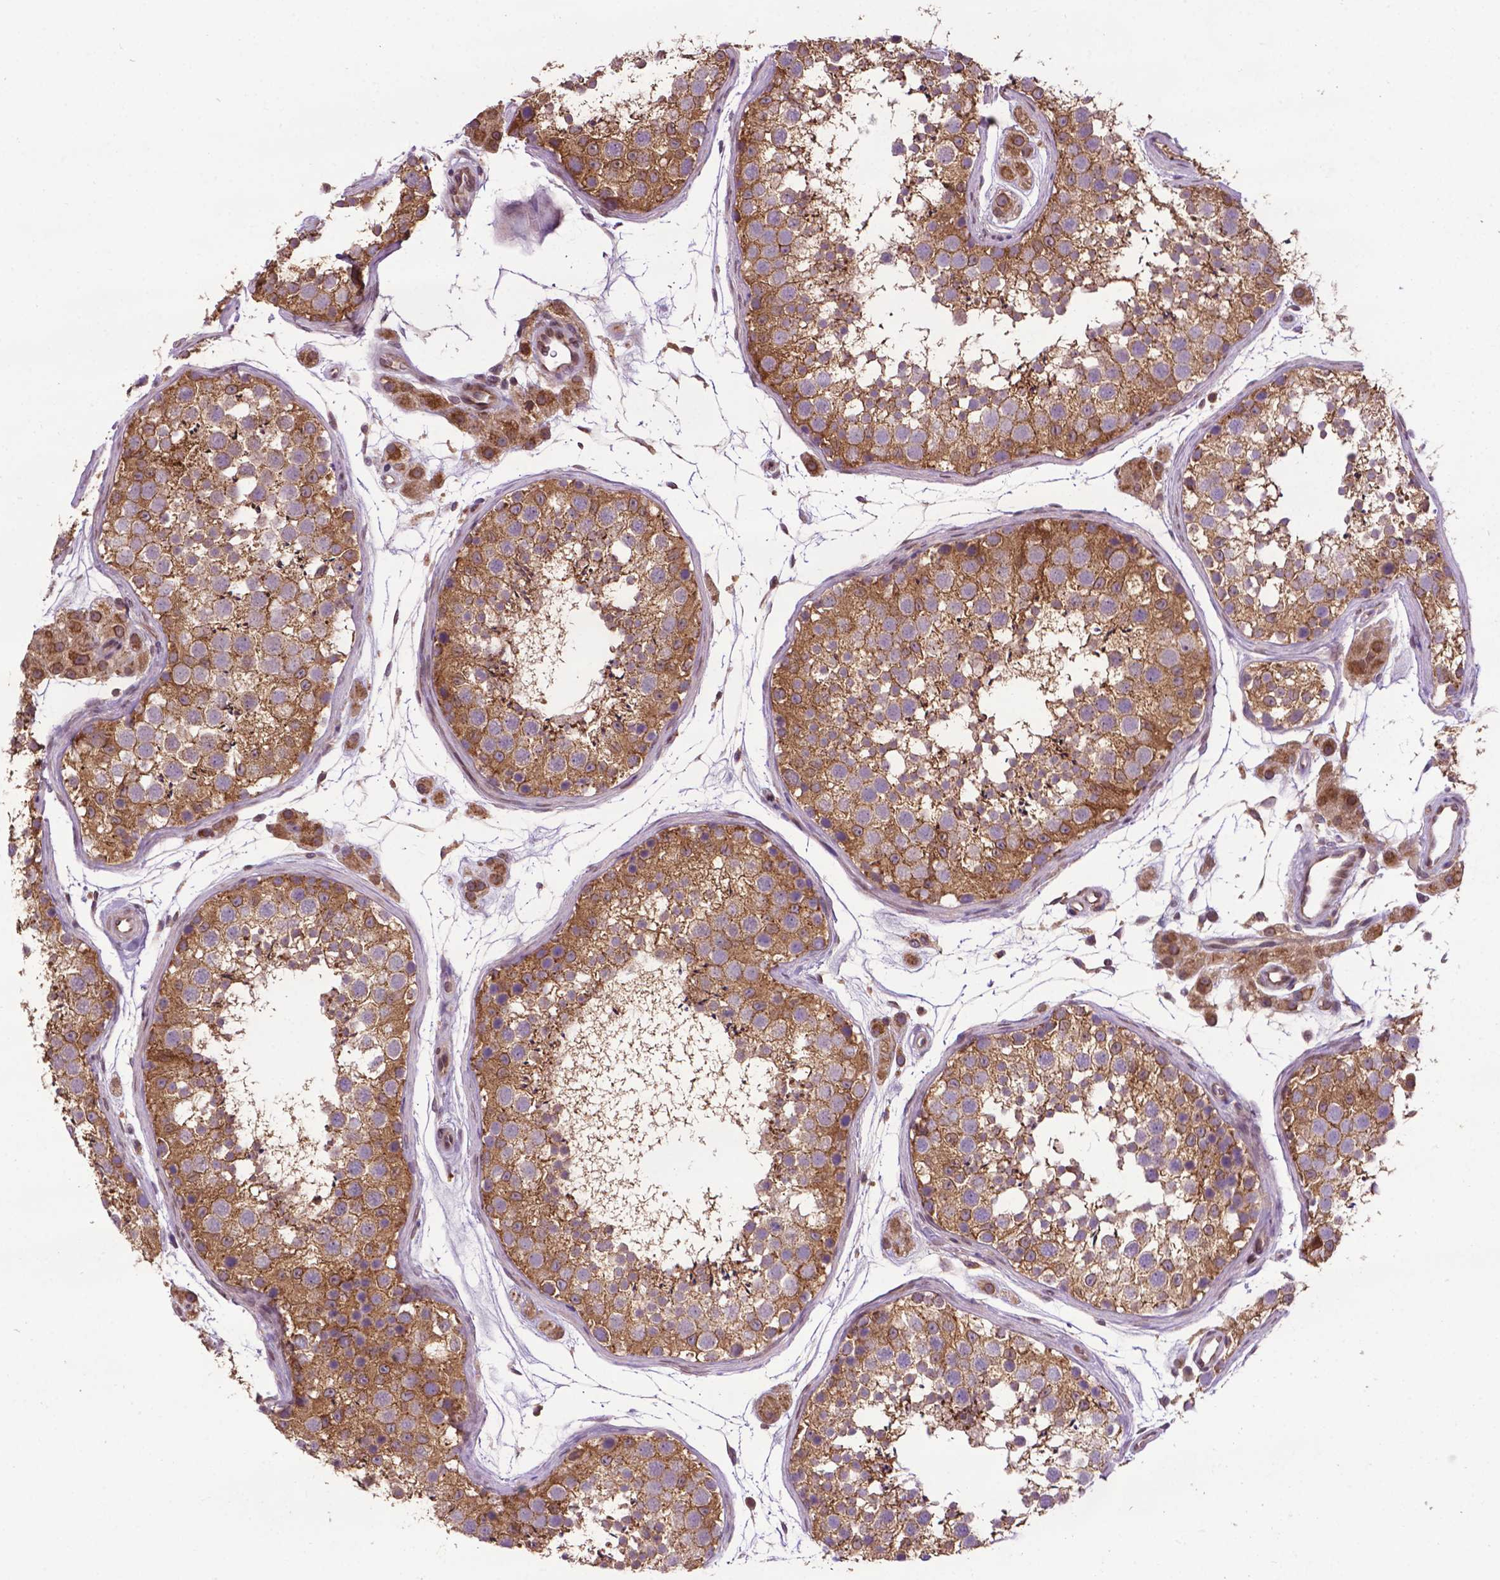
{"staining": {"intensity": "moderate", "quantity": ">75%", "location": "cytoplasmic/membranous"}, "tissue": "testis", "cell_type": "Cells in seminiferous ducts", "image_type": "normal", "snomed": [{"axis": "morphology", "description": "Normal tissue, NOS"}, {"axis": "topography", "description": "Testis"}], "caption": "High-power microscopy captured an immunohistochemistry (IHC) photomicrograph of normal testis, revealing moderate cytoplasmic/membranous positivity in approximately >75% of cells in seminiferous ducts.", "gene": "SPNS2", "patient": {"sex": "male", "age": 41}}